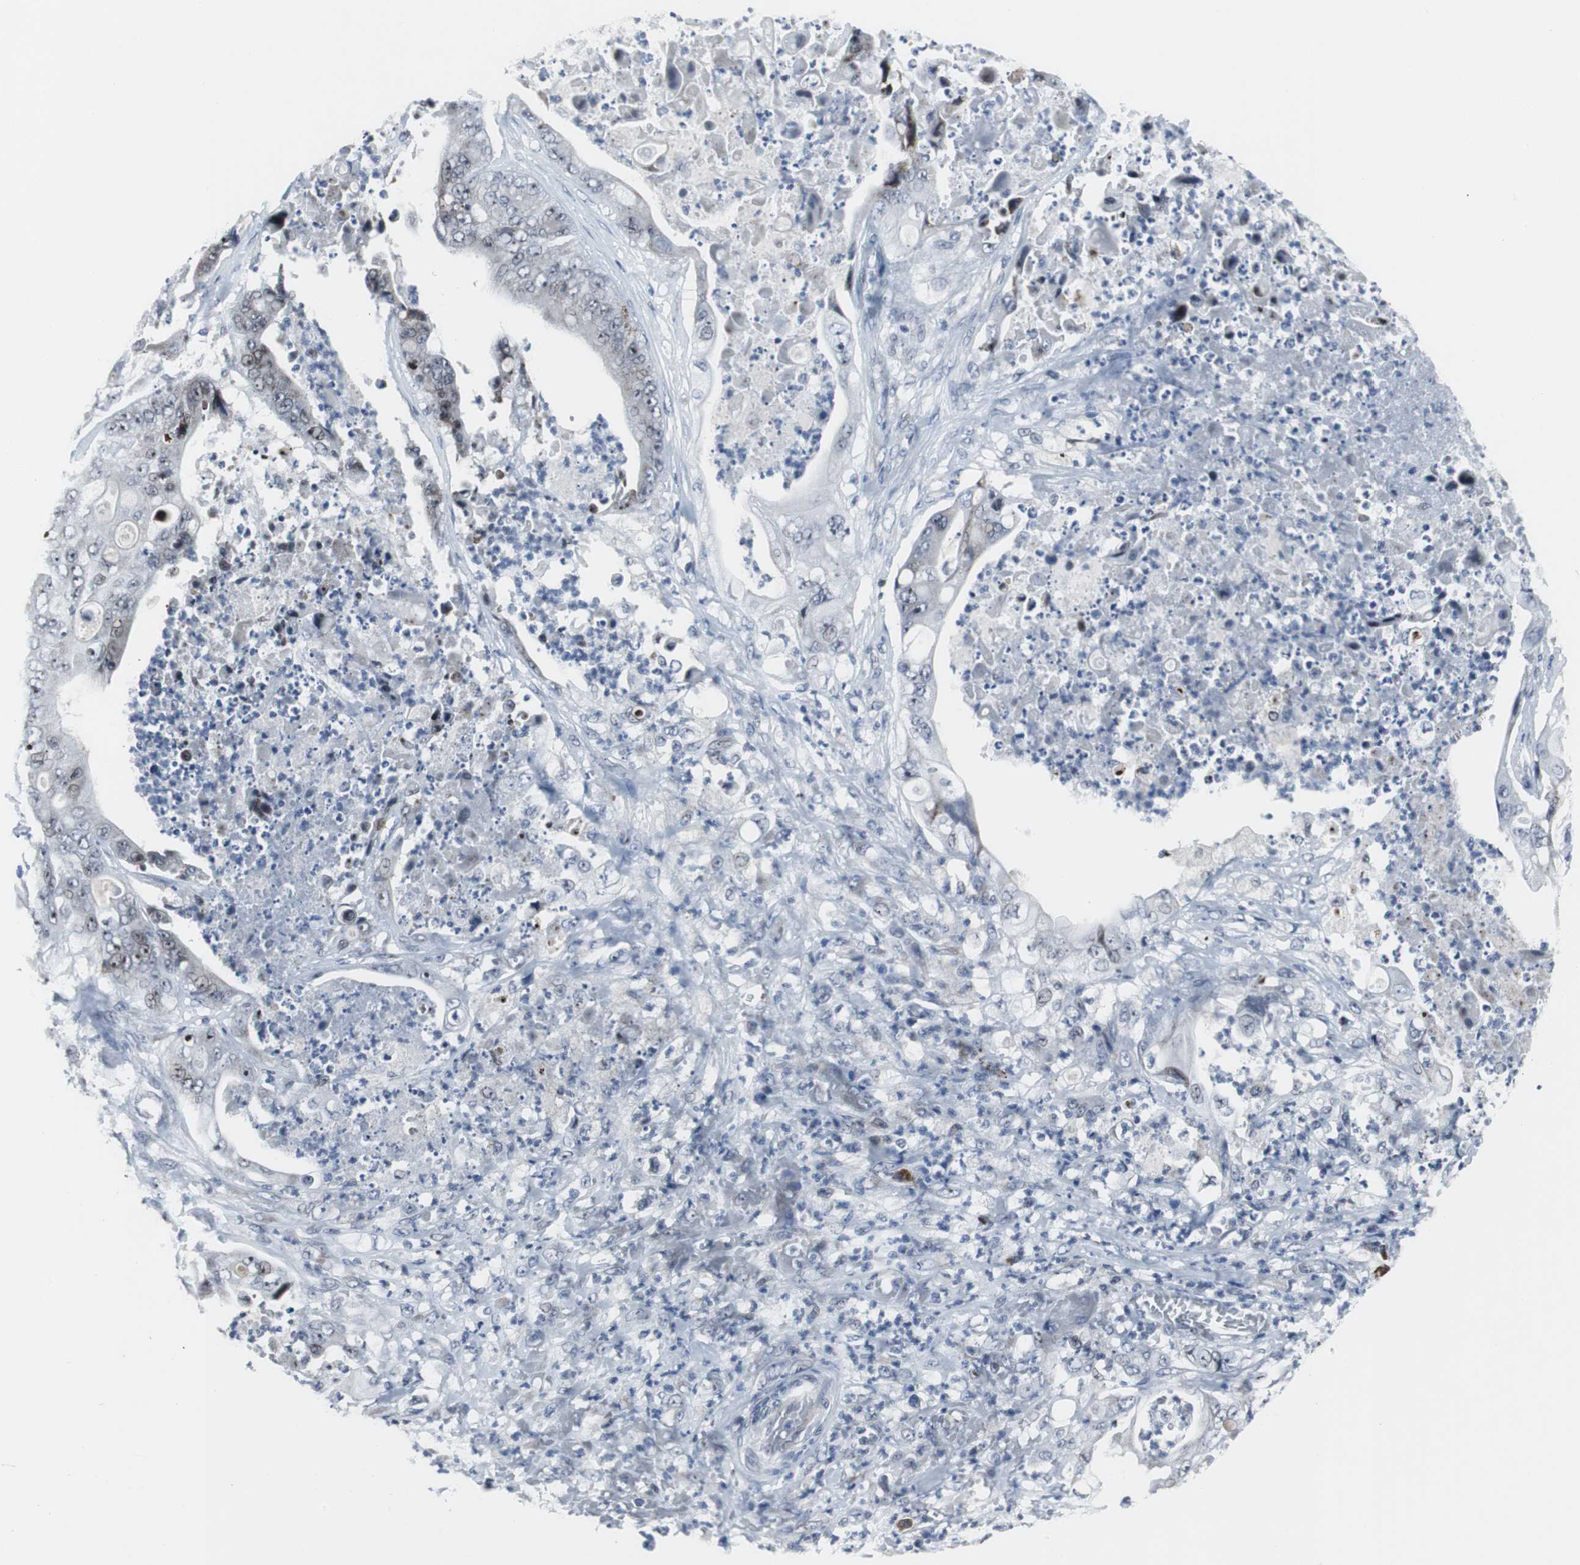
{"staining": {"intensity": "strong", "quantity": ">75%", "location": "nuclear"}, "tissue": "stomach cancer", "cell_type": "Tumor cells", "image_type": "cancer", "snomed": [{"axis": "morphology", "description": "Adenocarcinoma, NOS"}, {"axis": "topography", "description": "Stomach"}], "caption": "Protein expression analysis of adenocarcinoma (stomach) demonstrates strong nuclear expression in about >75% of tumor cells. (Brightfield microscopy of DAB IHC at high magnification).", "gene": "DOK1", "patient": {"sex": "female", "age": 73}}